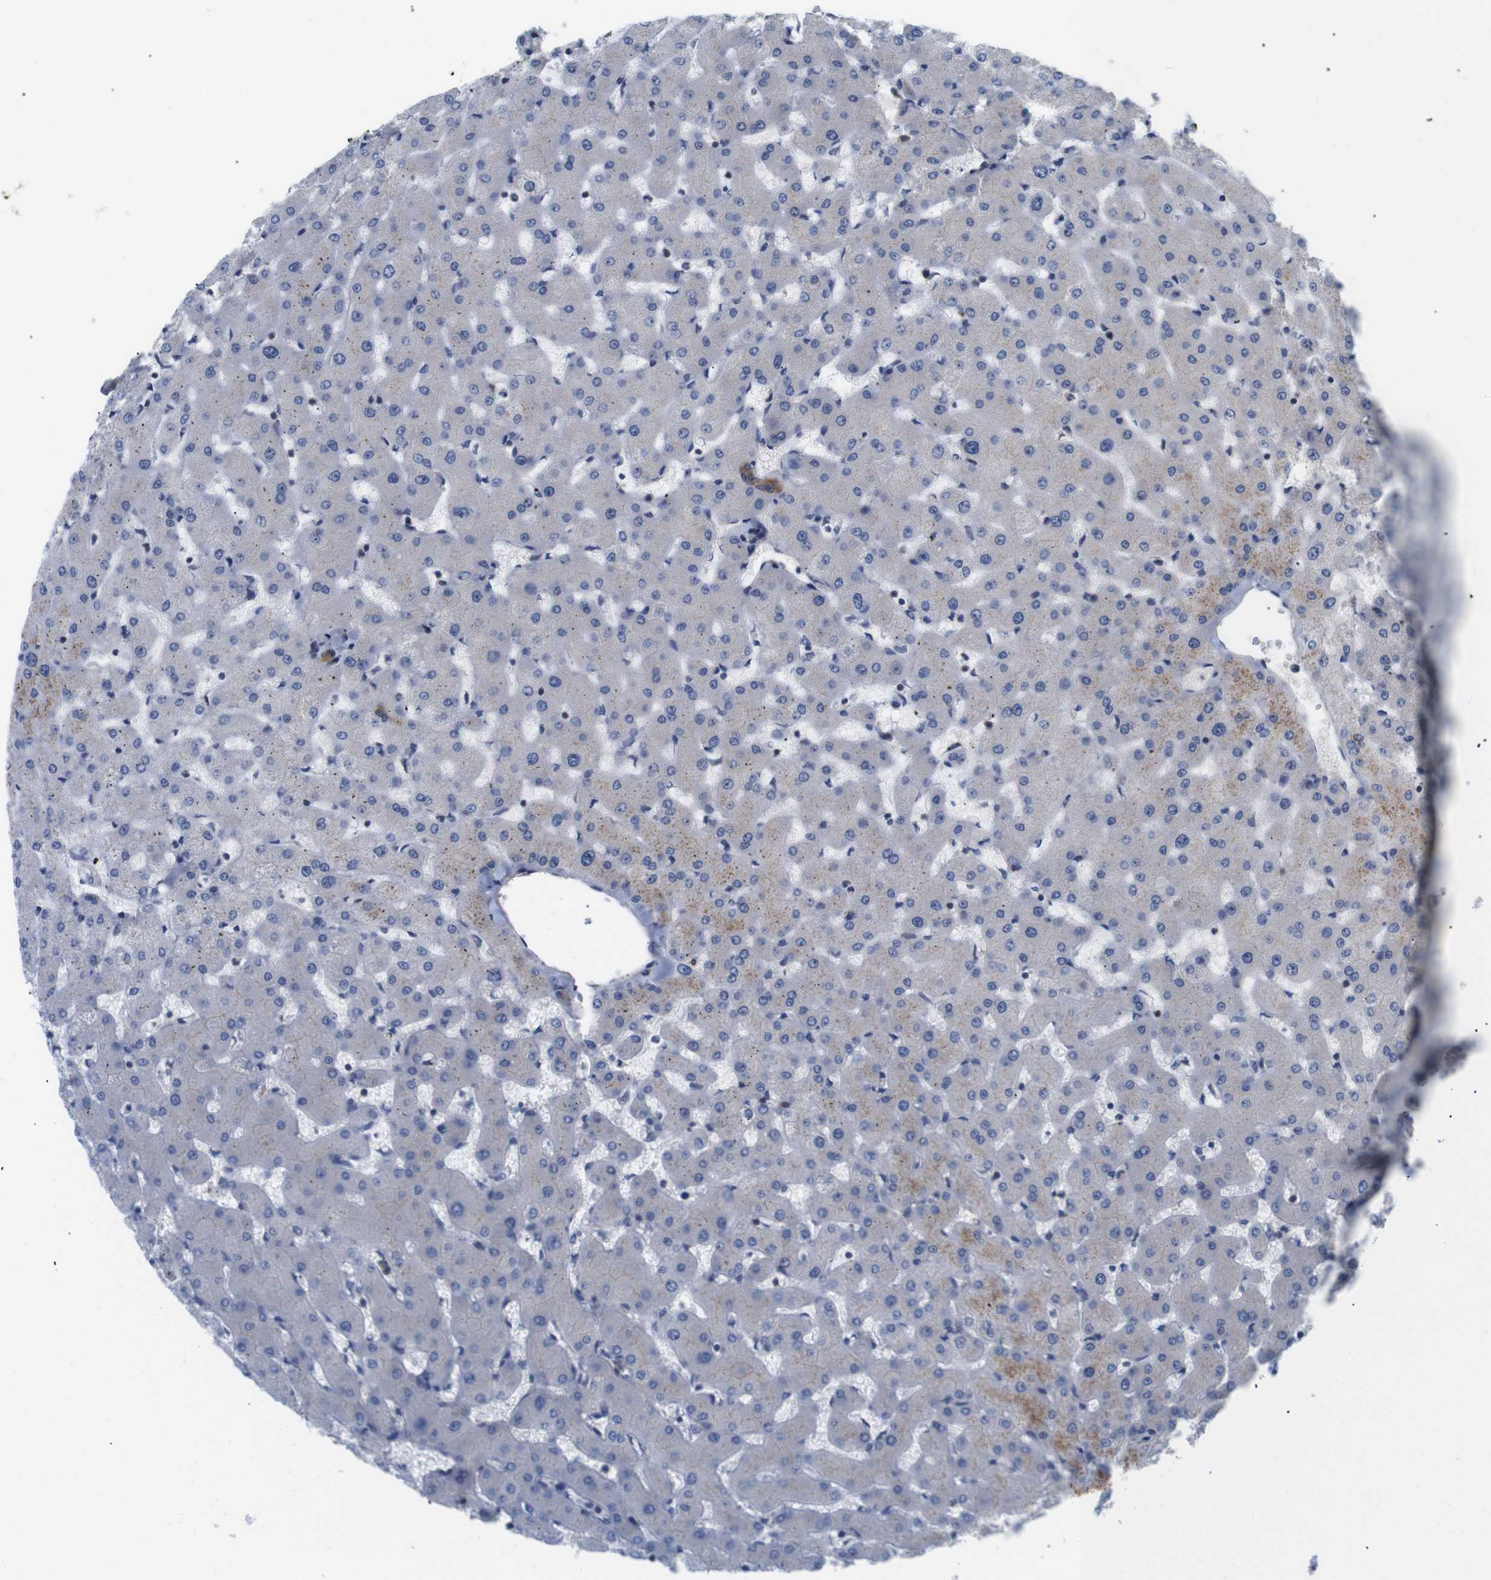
{"staining": {"intensity": "moderate", "quantity": ">75%", "location": "cytoplasmic/membranous"}, "tissue": "liver", "cell_type": "Cholangiocytes", "image_type": "normal", "snomed": [{"axis": "morphology", "description": "Normal tissue, NOS"}, {"axis": "topography", "description": "Liver"}], "caption": "Immunohistochemical staining of benign liver demonstrates >75% levels of moderate cytoplasmic/membranous protein expression in approximately >75% of cholangiocytes. The protein of interest is stained brown, and the nuclei are stained in blue (DAB IHC with brightfield microscopy, high magnification).", "gene": "BRWD3", "patient": {"sex": "female", "age": 63}}